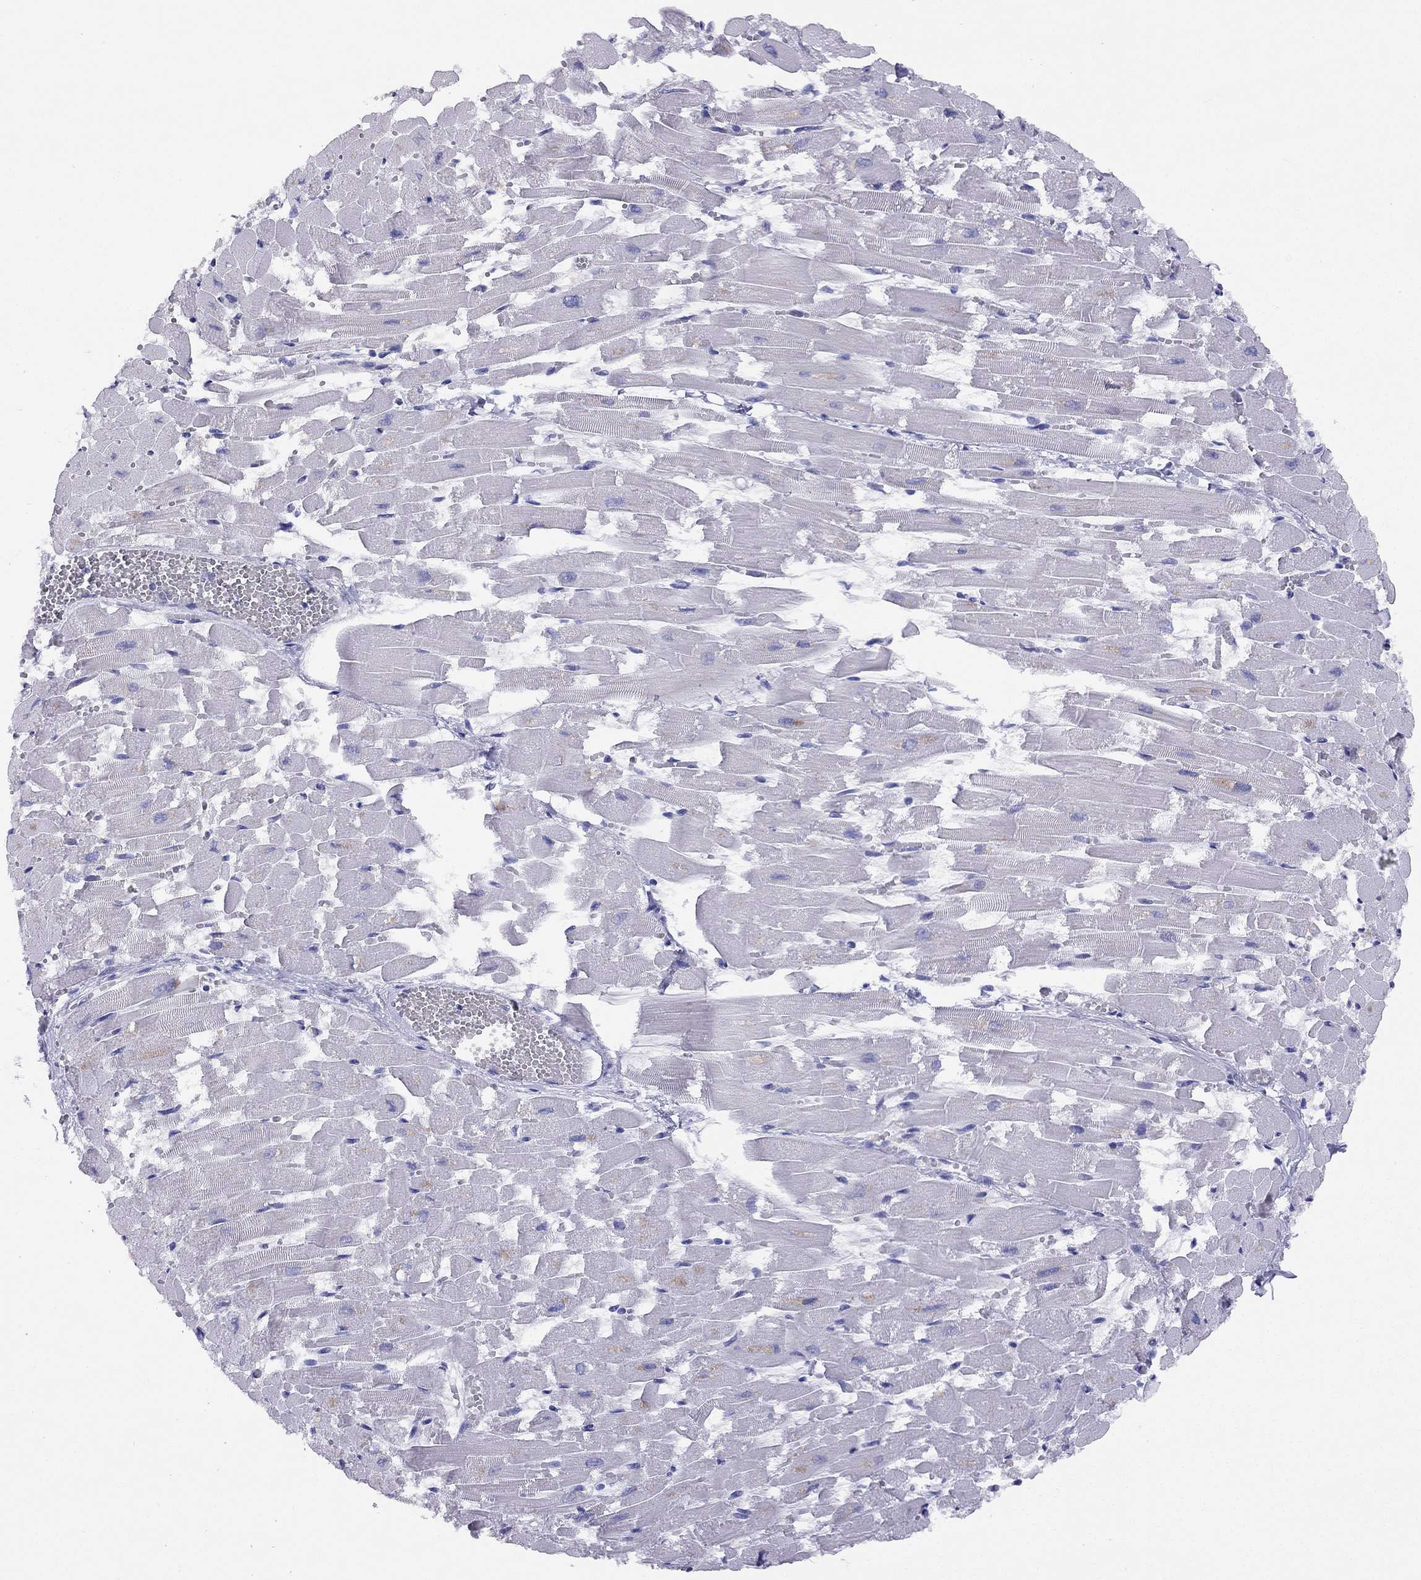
{"staining": {"intensity": "negative", "quantity": "none", "location": "none"}, "tissue": "heart muscle", "cell_type": "Cardiomyocytes", "image_type": "normal", "snomed": [{"axis": "morphology", "description": "Normal tissue, NOS"}, {"axis": "topography", "description": "Heart"}], "caption": "A histopathology image of heart muscle stained for a protein exhibits no brown staining in cardiomyocytes.", "gene": "LRIT2", "patient": {"sex": "female", "age": 52}}